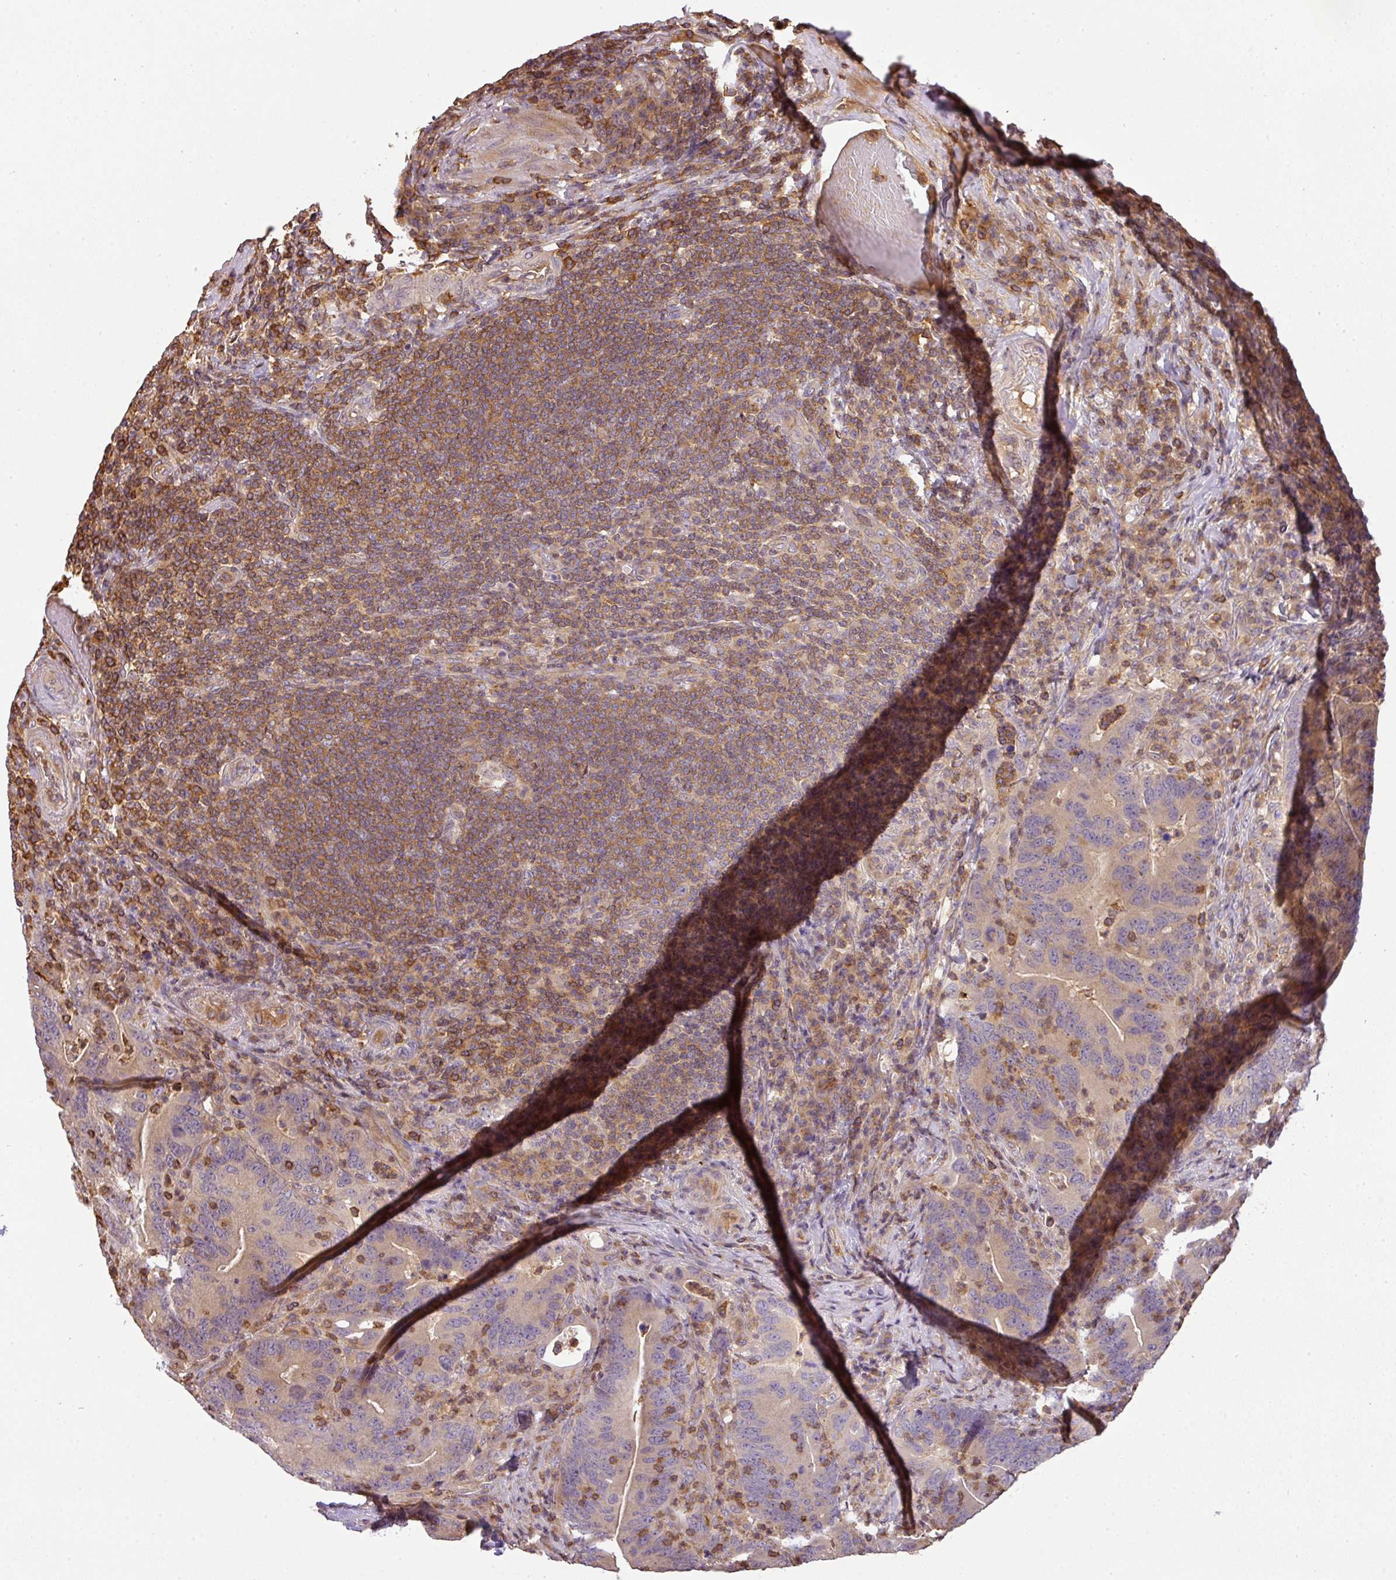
{"staining": {"intensity": "weak", "quantity": "<25%", "location": "cytoplasmic/membranous"}, "tissue": "colorectal cancer", "cell_type": "Tumor cells", "image_type": "cancer", "snomed": [{"axis": "morphology", "description": "Adenocarcinoma, NOS"}, {"axis": "topography", "description": "Colon"}], "caption": "IHC image of human adenocarcinoma (colorectal) stained for a protein (brown), which displays no positivity in tumor cells.", "gene": "TCL1B", "patient": {"sex": "female", "age": 66}}